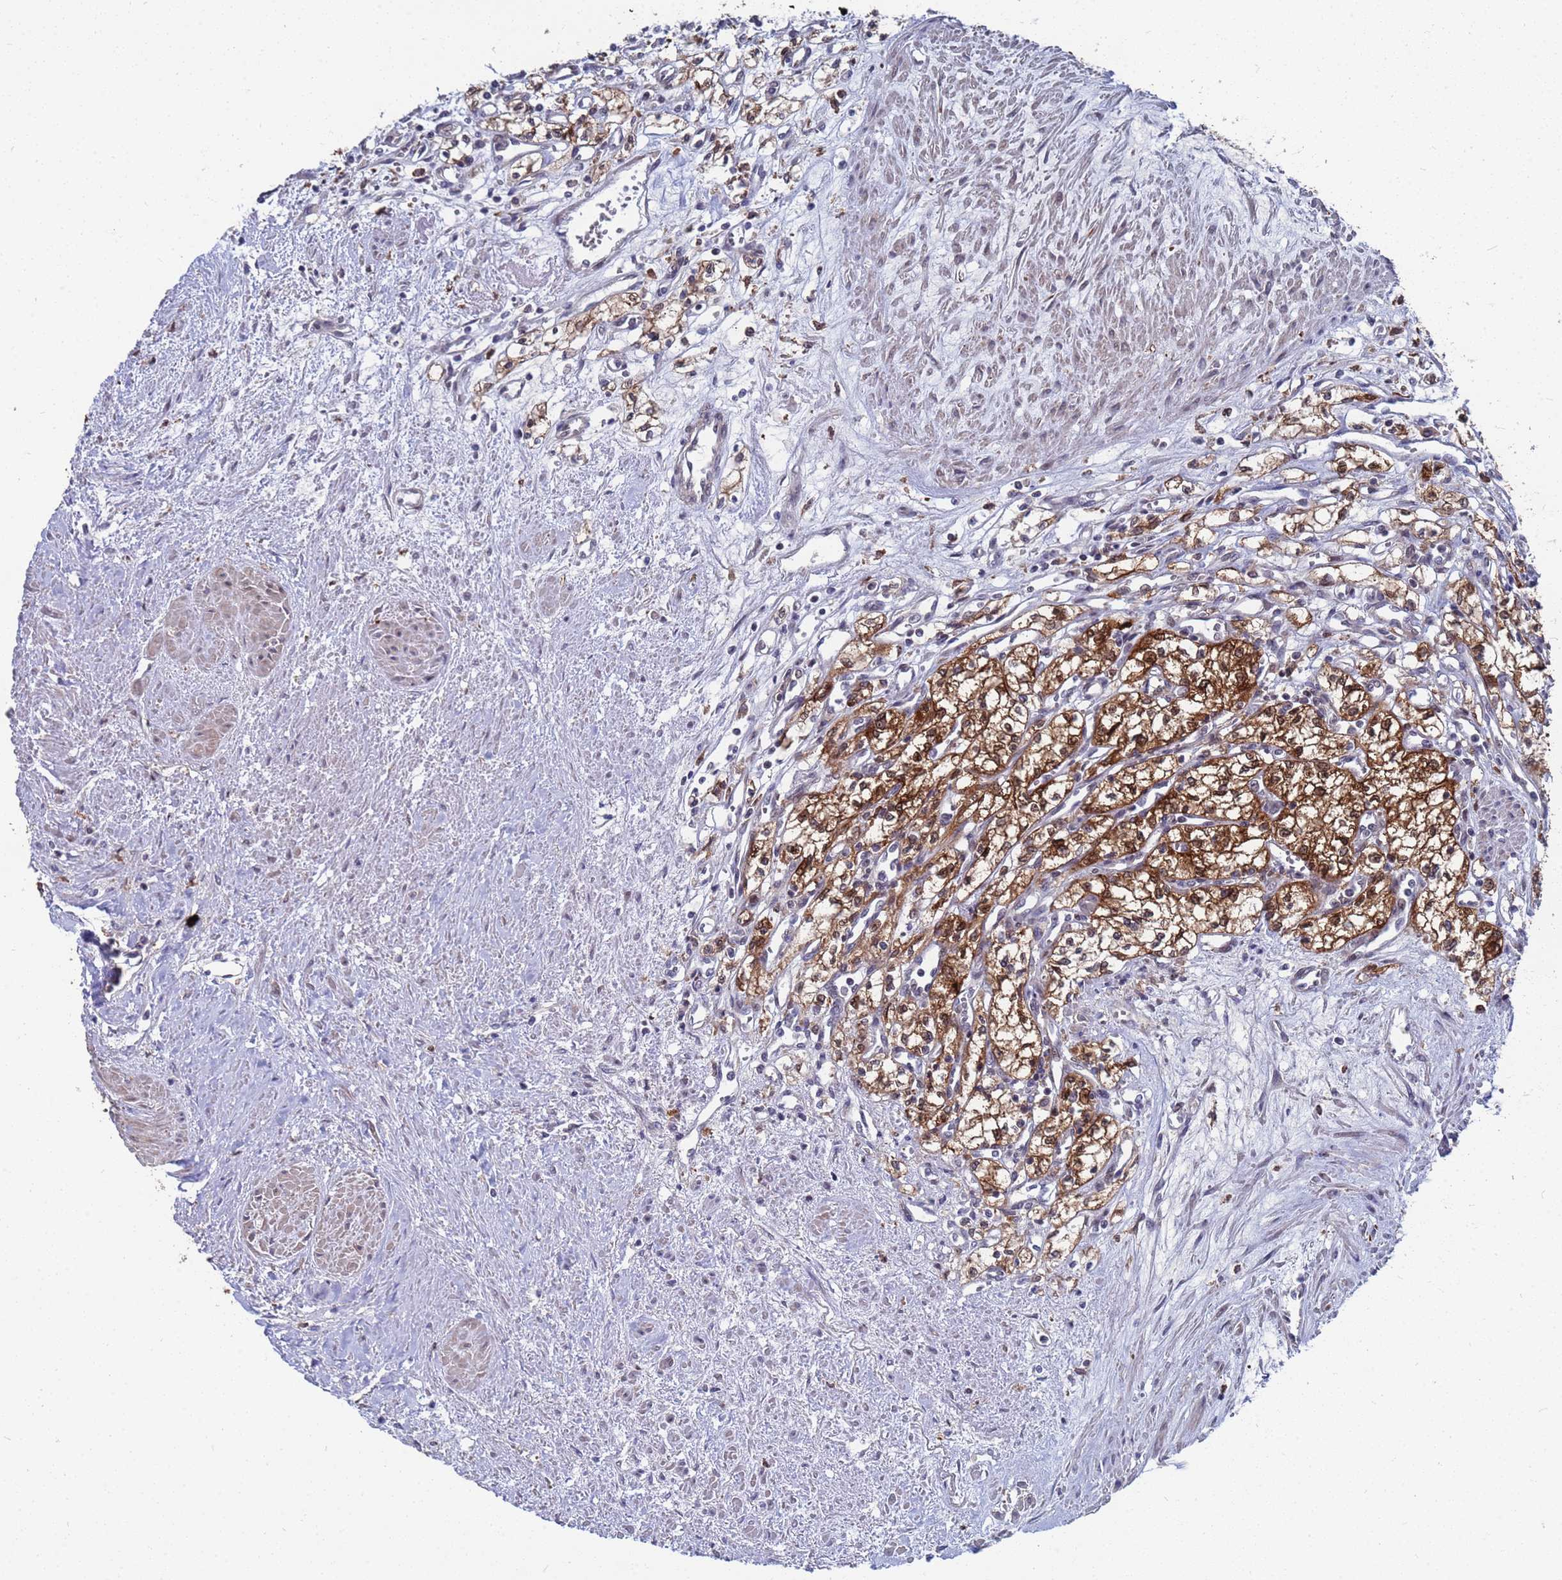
{"staining": {"intensity": "strong", "quantity": ">75%", "location": "cytoplasmic/membranous,nuclear"}, "tissue": "renal cancer", "cell_type": "Tumor cells", "image_type": "cancer", "snomed": [{"axis": "morphology", "description": "Adenocarcinoma, NOS"}, {"axis": "topography", "description": "Kidney"}], "caption": "Tumor cells reveal high levels of strong cytoplasmic/membranous and nuclear staining in approximately >75% of cells in human renal adenocarcinoma.", "gene": "TMBIM6", "patient": {"sex": "male", "age": 59}}